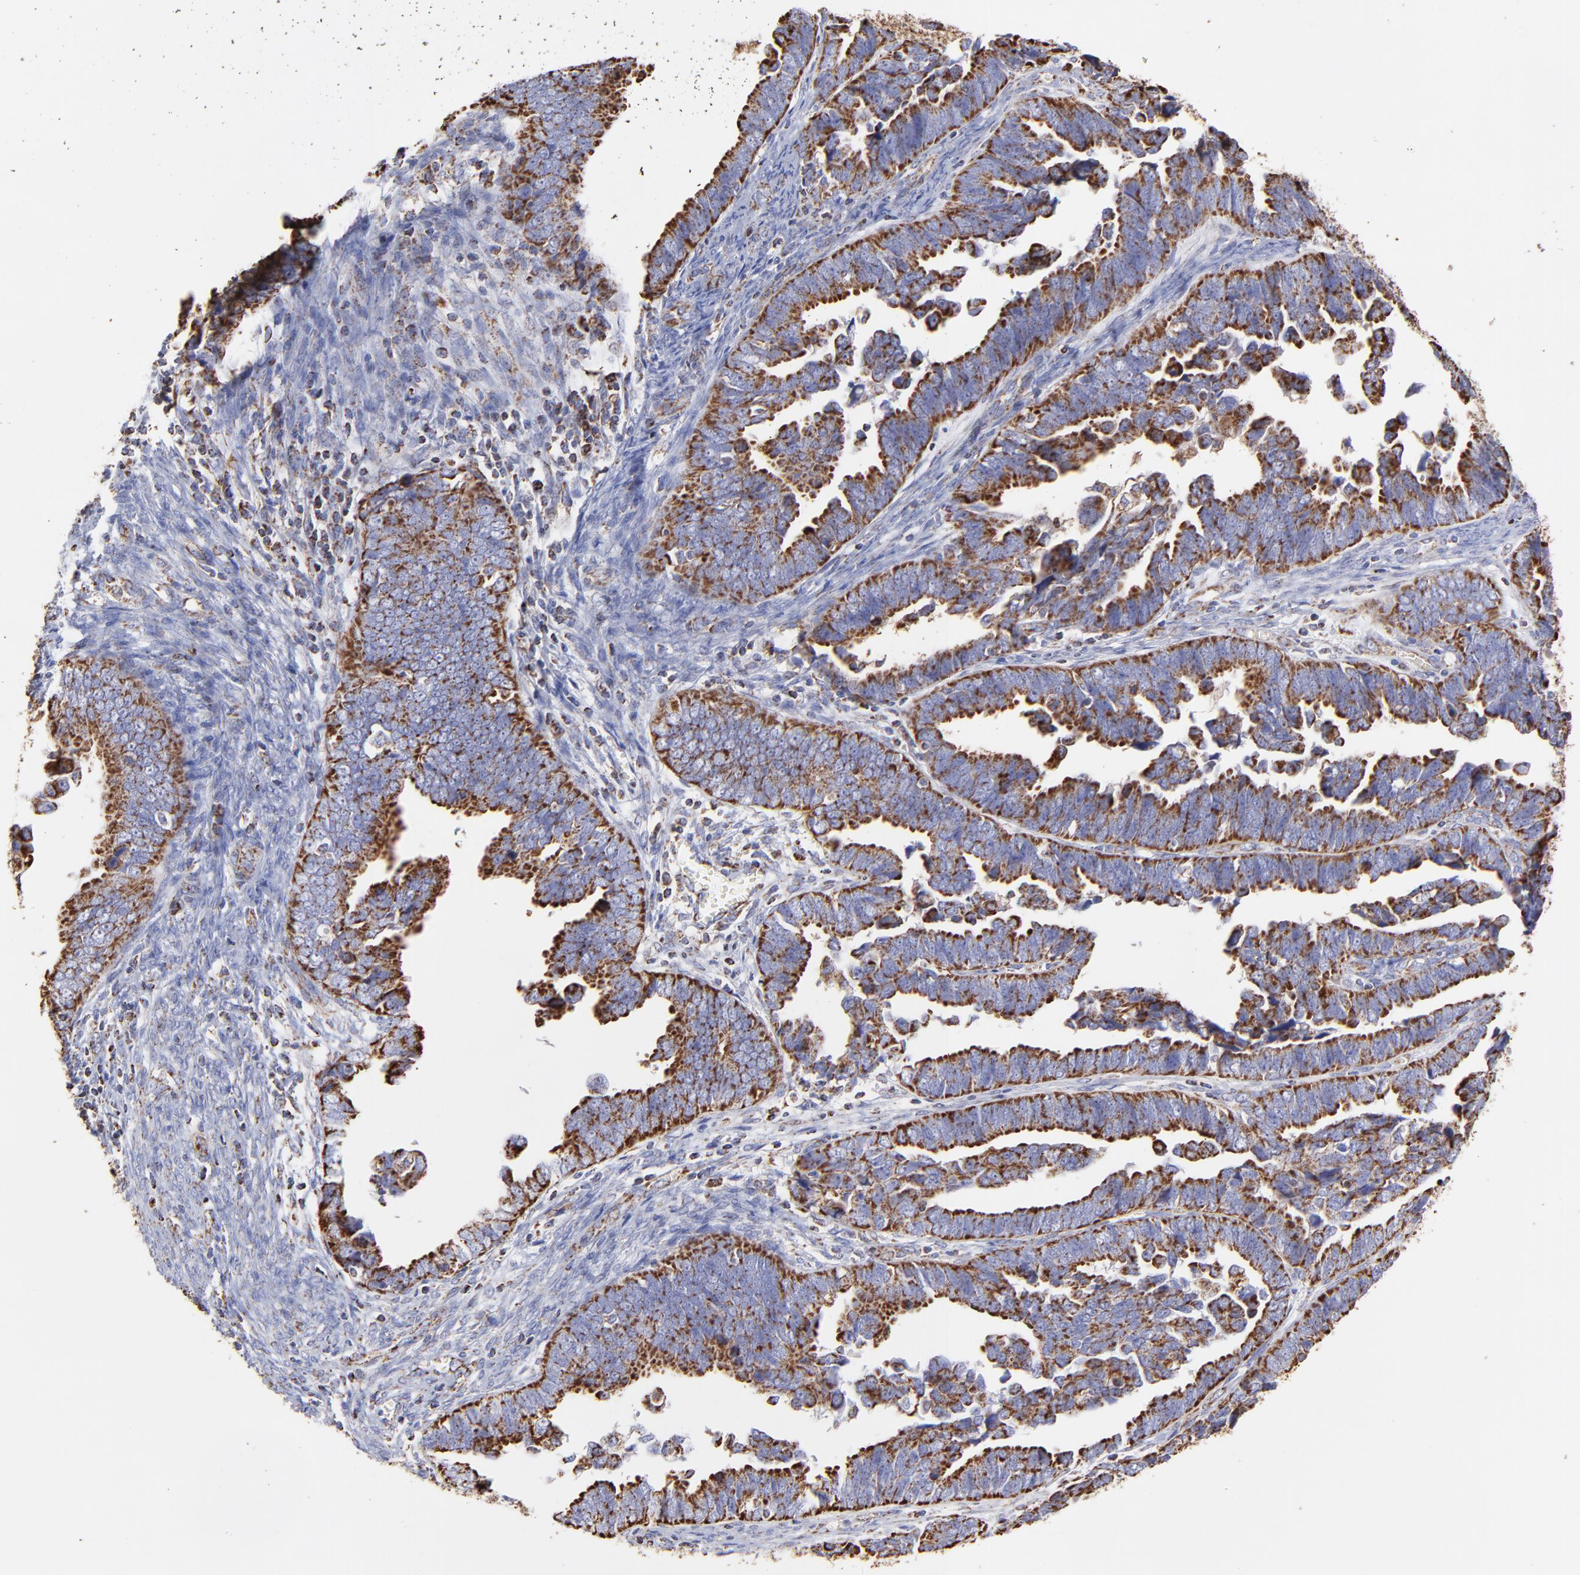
{"staining": {"intensity": "moderate", "quantity": "25%-75%", "location": "cytoplasmic/membranous"}, "tissue": "endometrial cancer", "cell_type": "Tumor cells", "image_type": "cancer", "snomed": [{"axis": "morphology", "description": "Adenocarcinoma, NOS"}, {"axis": "topography", "description": "Endometrium"}], "caption": "Moderate cytoplasmic/membranous positivity for a protein is seen in about 25%-75% of tumor cells of adenocarcinoma (endometrial) using immunohistochemistry (IHC).", "gene": "ECH1", "patient": {"sex": "female", "age": 75}}